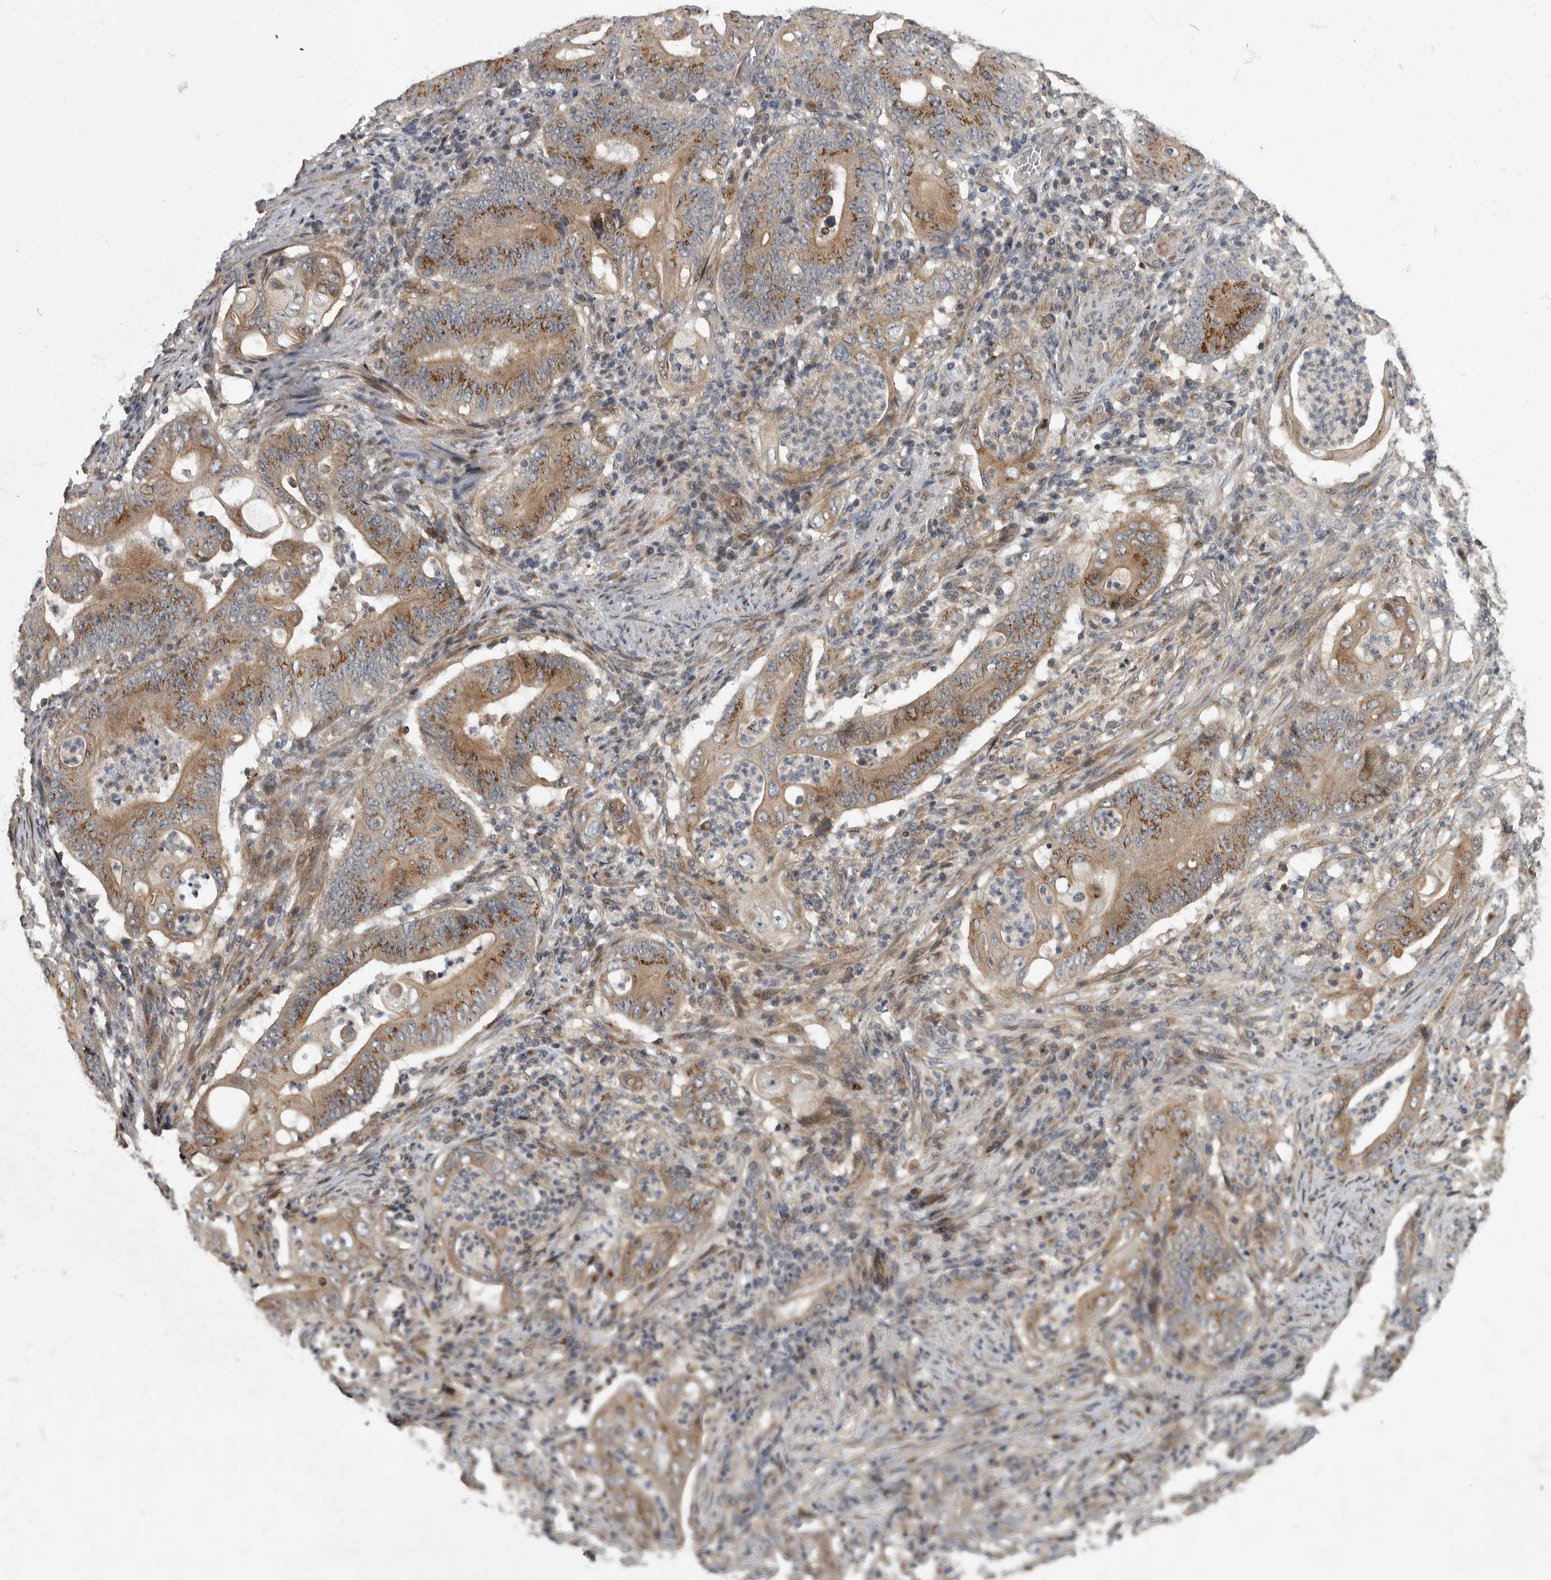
{"staining": {"intensity": "moderate", "quantity": ">75%", "location": "cytoplasmic/membranous"}, "tissue": "stomach cancer", "cell_type": "Tumor cells", "image_type": "cancer", "snomed": [{"axis": "morphology", "description": "Adenocarcinoma, NOS"}, {"axis": "topography", "description": "Stomach"}], "caption": "Tumor cells reveal medium levels of moderate cytoplasmic/membranous positivity in about >75% of cells in stomach cancer (adenocarcinoma). (DAB (3,3'-diaminobenzidine) IHC with brightfield microscopy, high magnification).", "gene": "IQCK", "patient": {"sex": "female", "age": 73}}